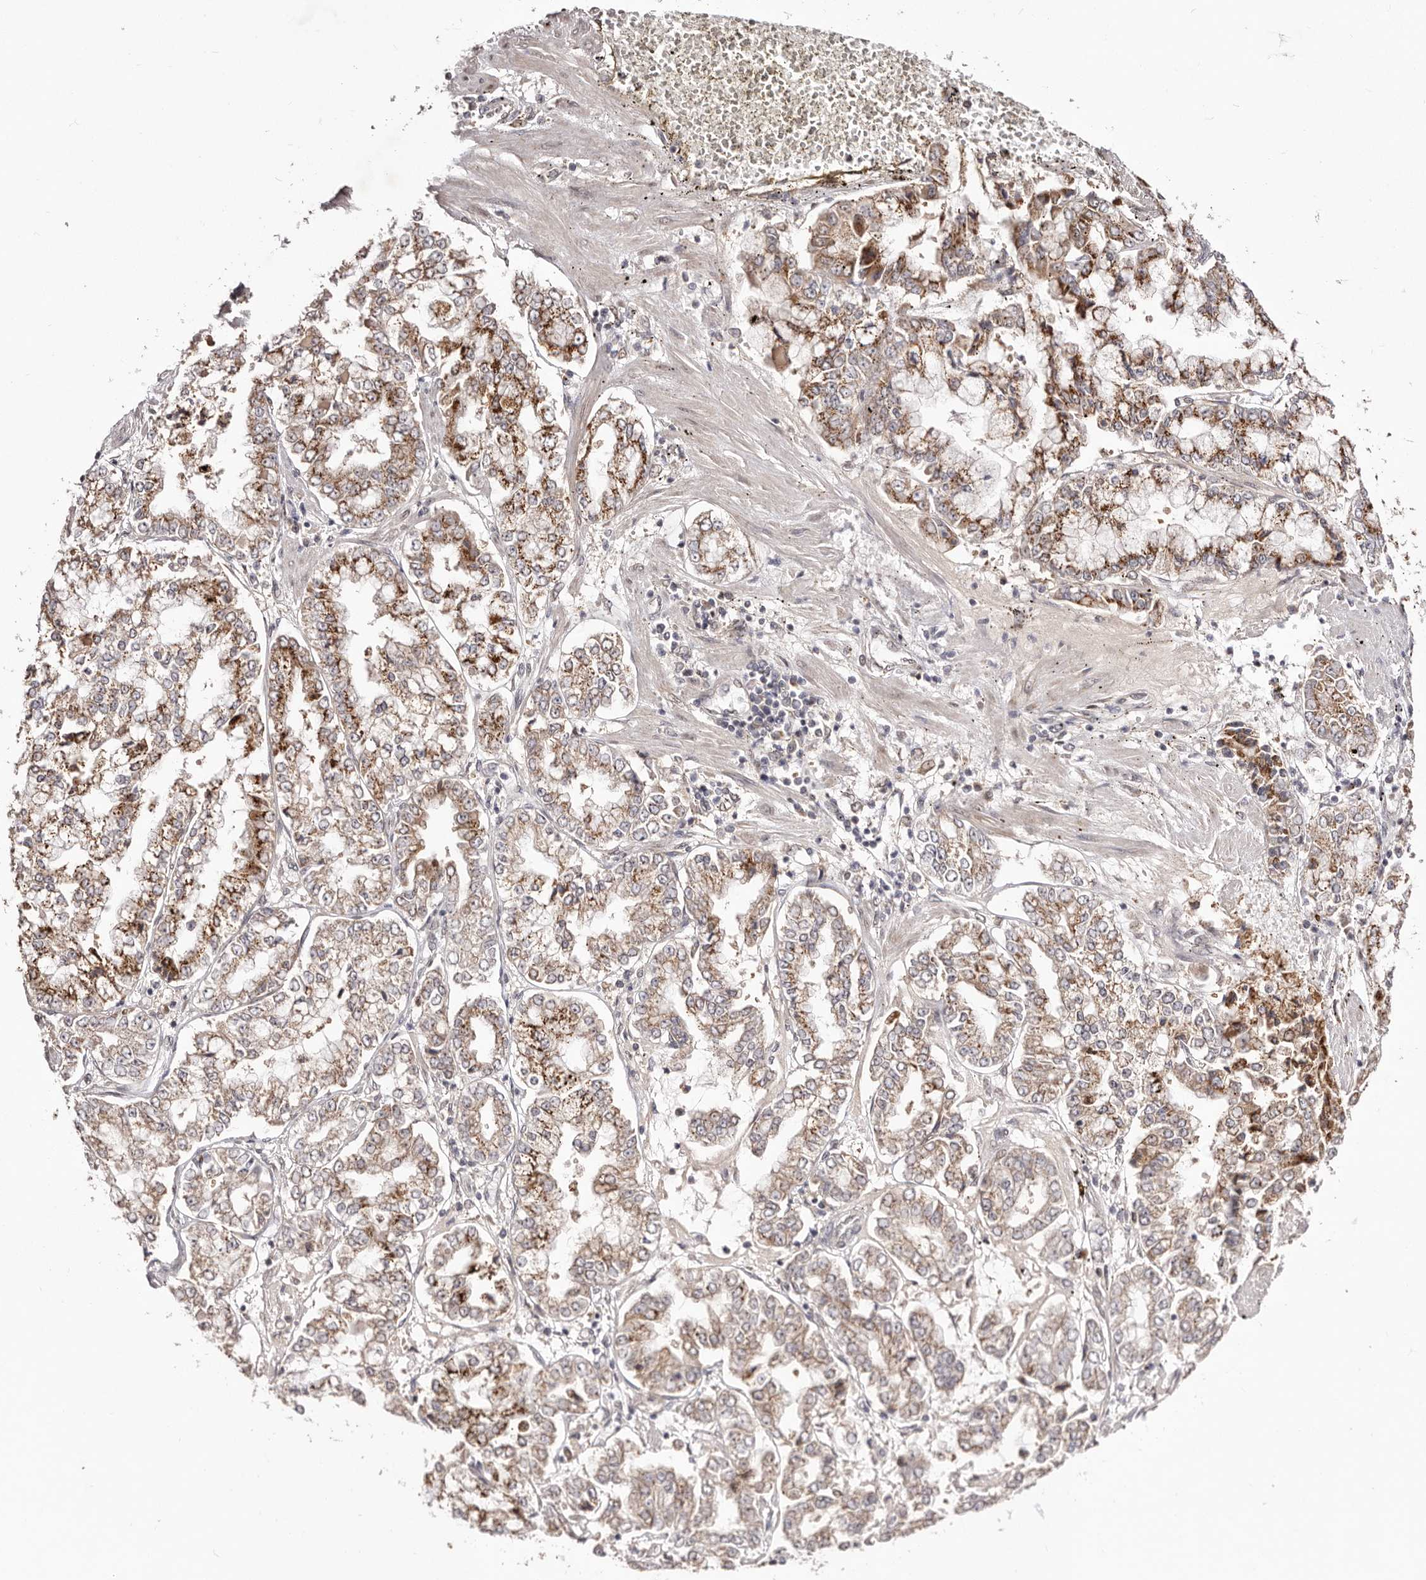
{"staining": {"intensity": "moderate", "quantity": ">75%", "location": "cytoplasmic/membranous"}, "tissue": "stomach cancer", "cell_type": "Tumor cells", "image_type": "cancer", "snomed": [{"axis": "morphology", "description": "Adenocarcinoma, NOS"}, {"axis": "topography", "description": "Stomach"}], "caption": "A micrograph showing moderate cytoplasmic/membranous positivity in approximately >75% of tumor cells in adenocarcinoma (stomach), as visualized by brown immunohistochemical staining.", "gene": "EGR3", "patient": {"sex": "male", "age": 76}}